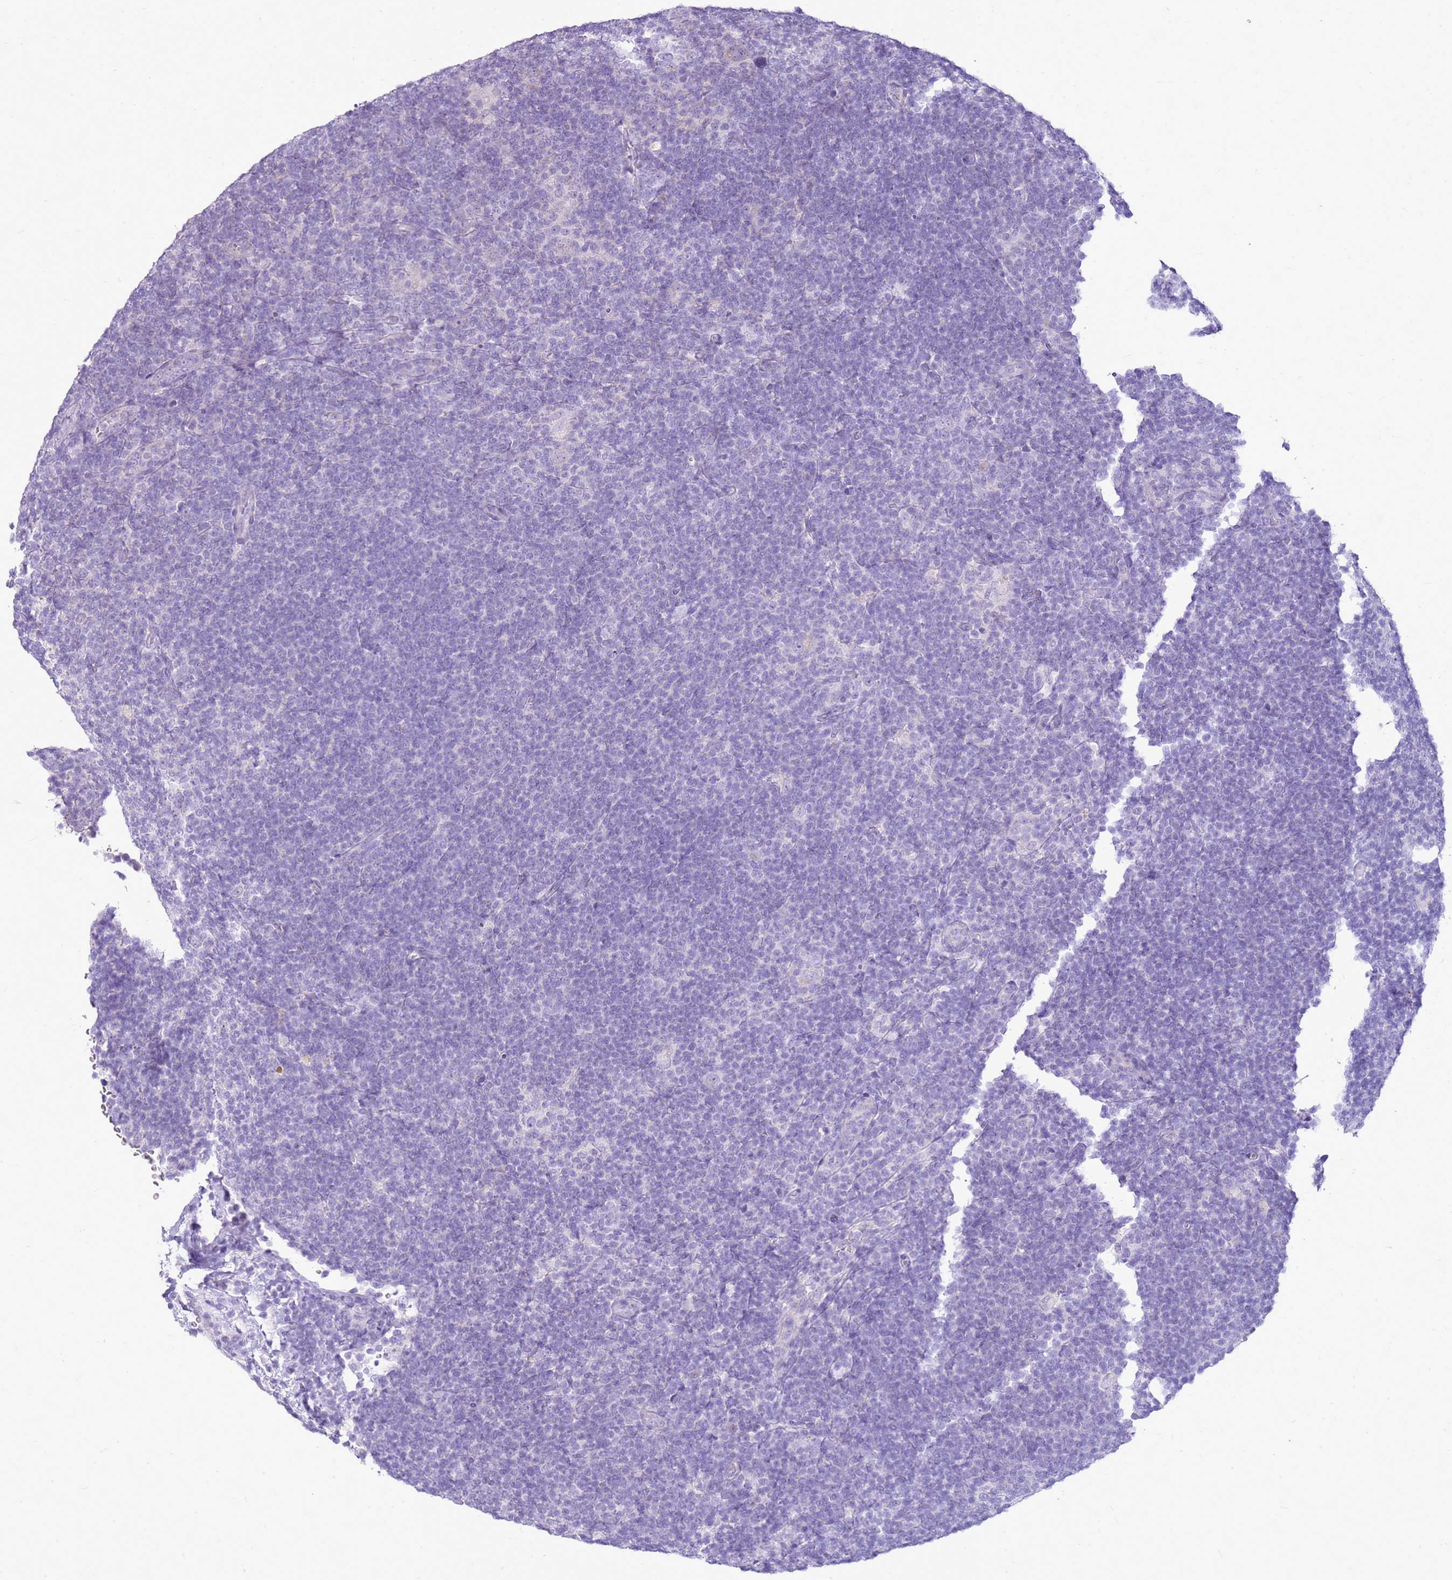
{"staining": {"intensity": "negative", "quantity": "none", "location": "none"}, "tissue": "lymphoma", "cell_type": "Tumor cells", "image_type": "cancer", "snomed": [{"axis": "morphology", "description": "Hodgkin's disease, NOS"}, {"axis": "topography", "description": "Lymph node"}], "caption": "A high-resolution micrograph shows immunohistochemistry staining of lymphoma, which exhibits no significant expression in tumor cells.", "gene": "FABP2", "patient": {"sex": "female", "age": 57}}